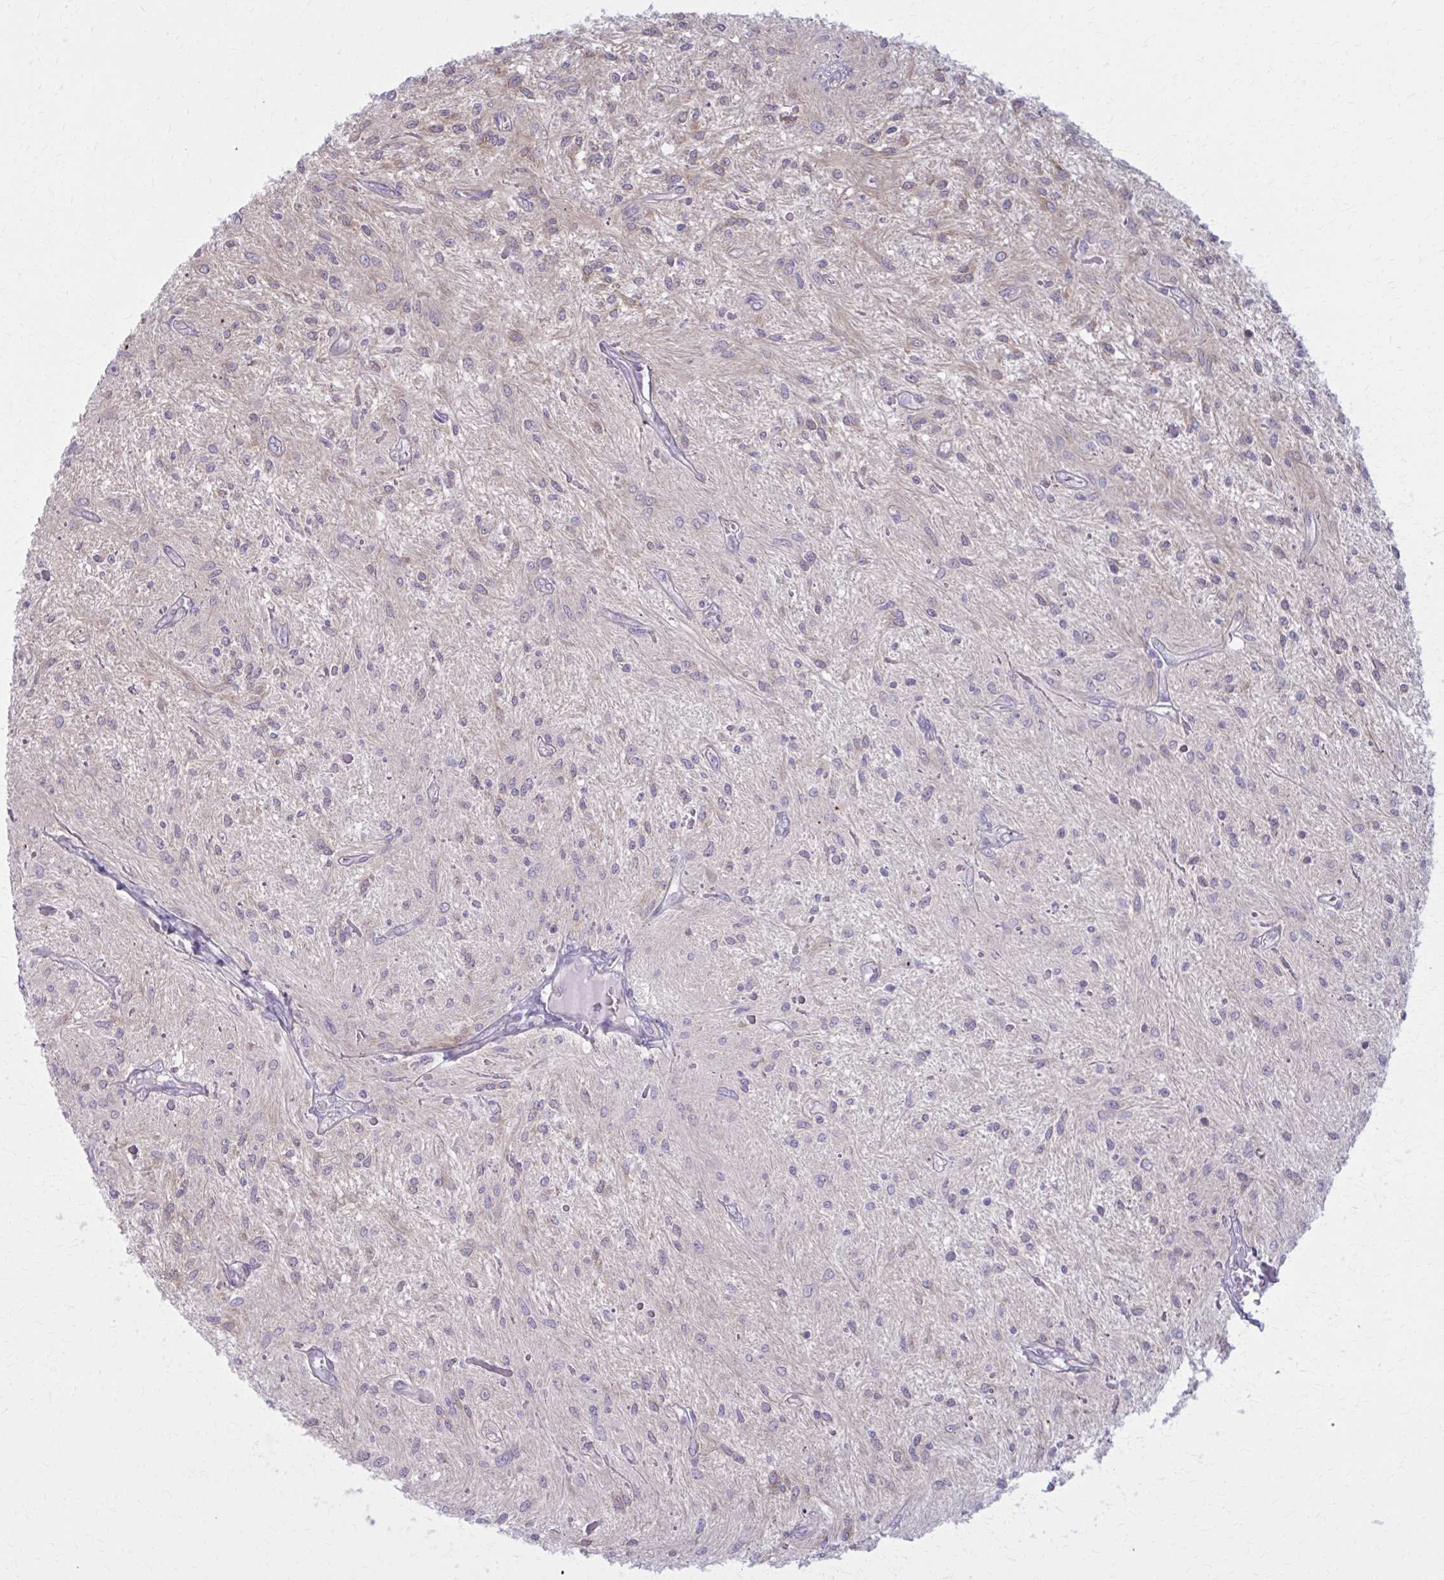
{"staining": {"intensity": "weak", "quantity": "25%-75%", "location": "cytoplasmic/membranous"}, "tissue": "glioma", "cell_type": "Tumor cells", "image_type": "cancer", "snomed": [{"axis": "morphology", "description": "Glioma, malignant, Low grade"}, {"axis": "topography", "description": "Cerebellum"}], "caption": "Protein staining of glioma tissue exhibits weak cytoplasmic/membranous staining in about 25%-75% of tumor cells.", "gene": "NUMBL", "patient": {"sex": "female", "age": 14}}